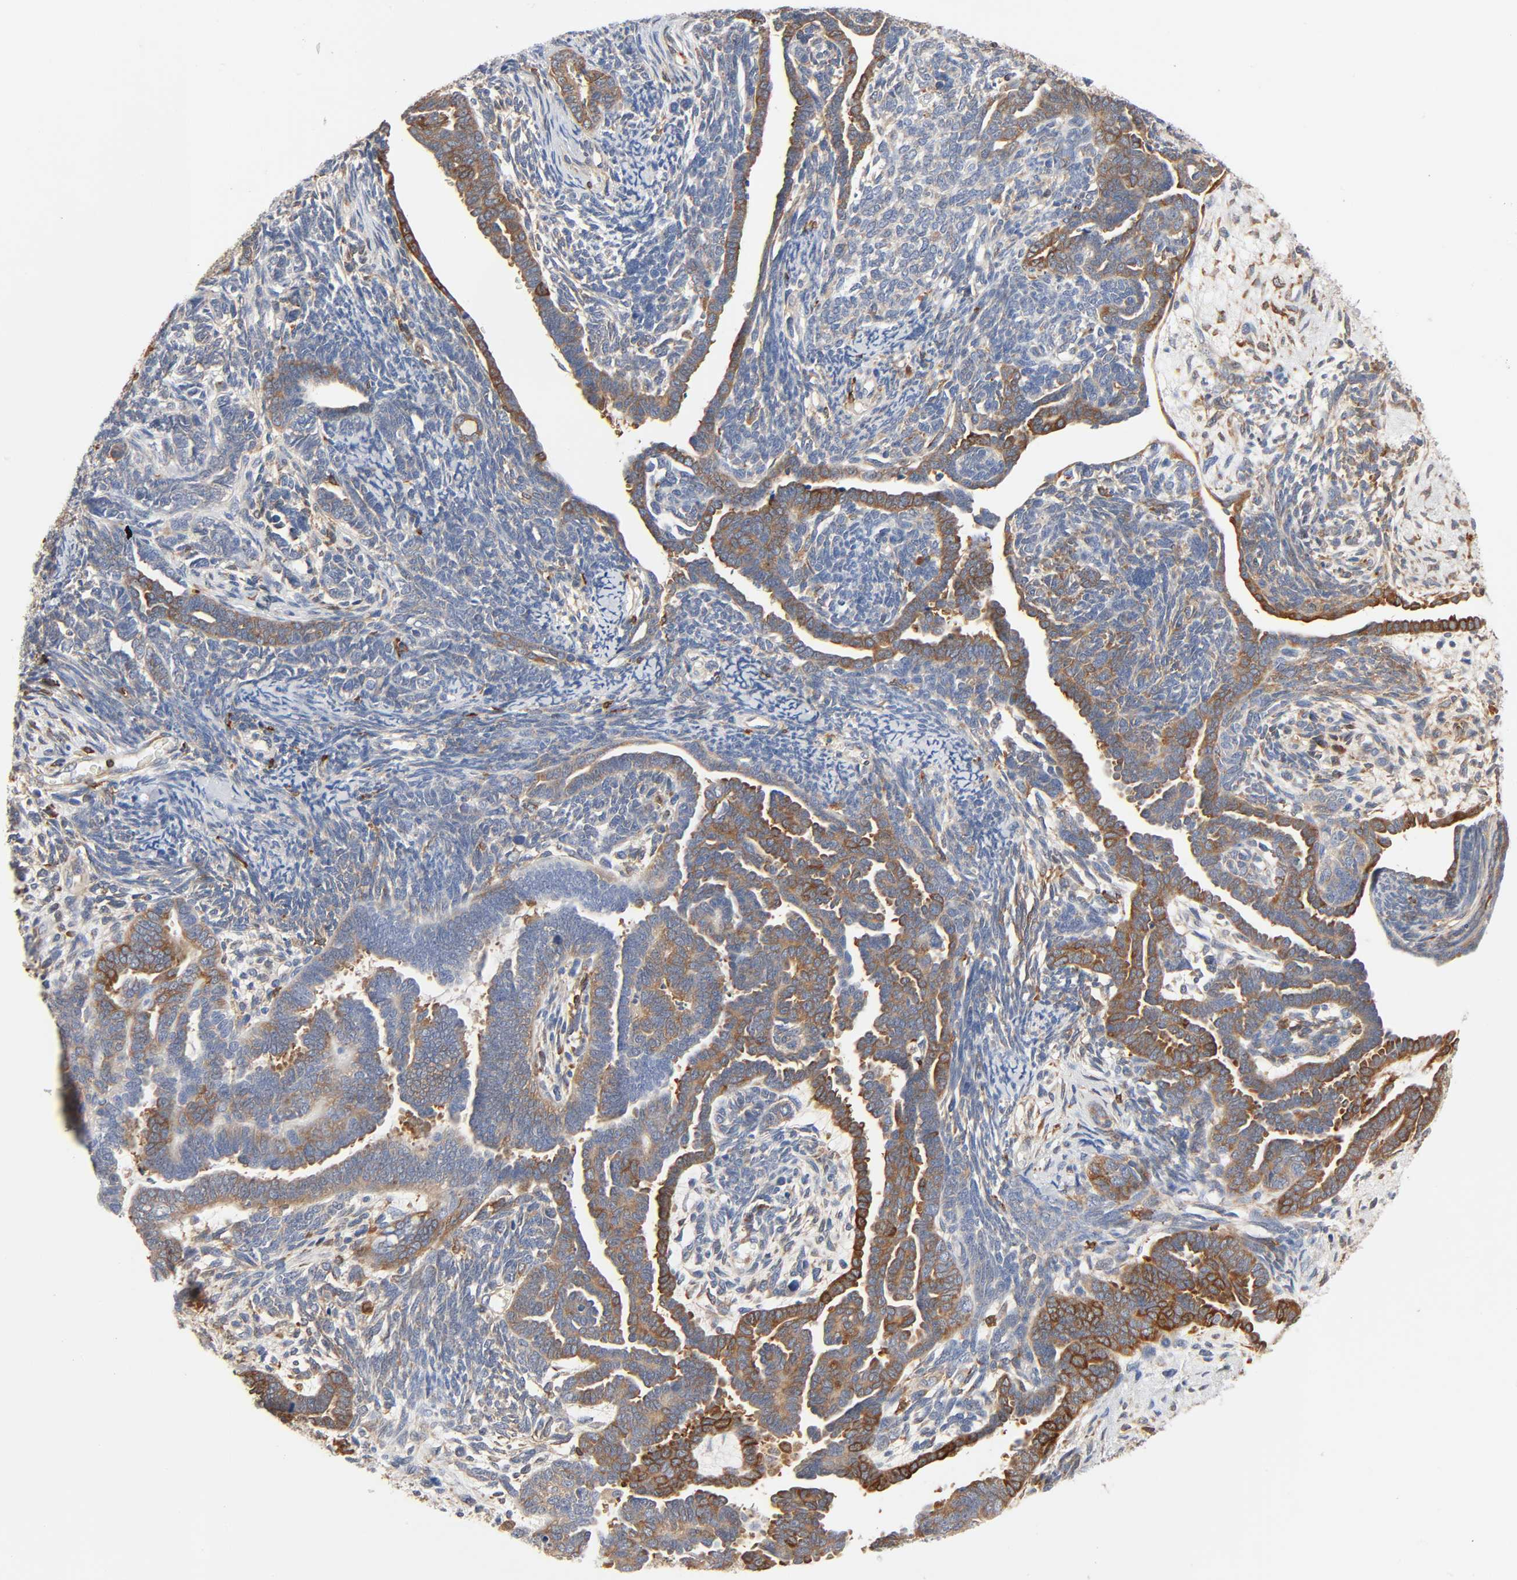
{"staining": {"intensity": "strong", "quantity": "25%-75%", "location": "cytoplasmic/membranous"}, "tissue": "endometrial cancer", "cell_type": "Tumor cells", "image_type": "cancer", "snomed": [{"axis": "morphology", "description": "Neoplasm, malignant, NOS"}, {"axis": "topography", "description": "Endometrium"}], "caption": "Strong cytoplasmic/membranous protein positivity is seen in approximately 25%-75% of tumor cells in endometrial cancer.", "gene": "BIN1", "patient": {"sex": "female", "age": 74}}